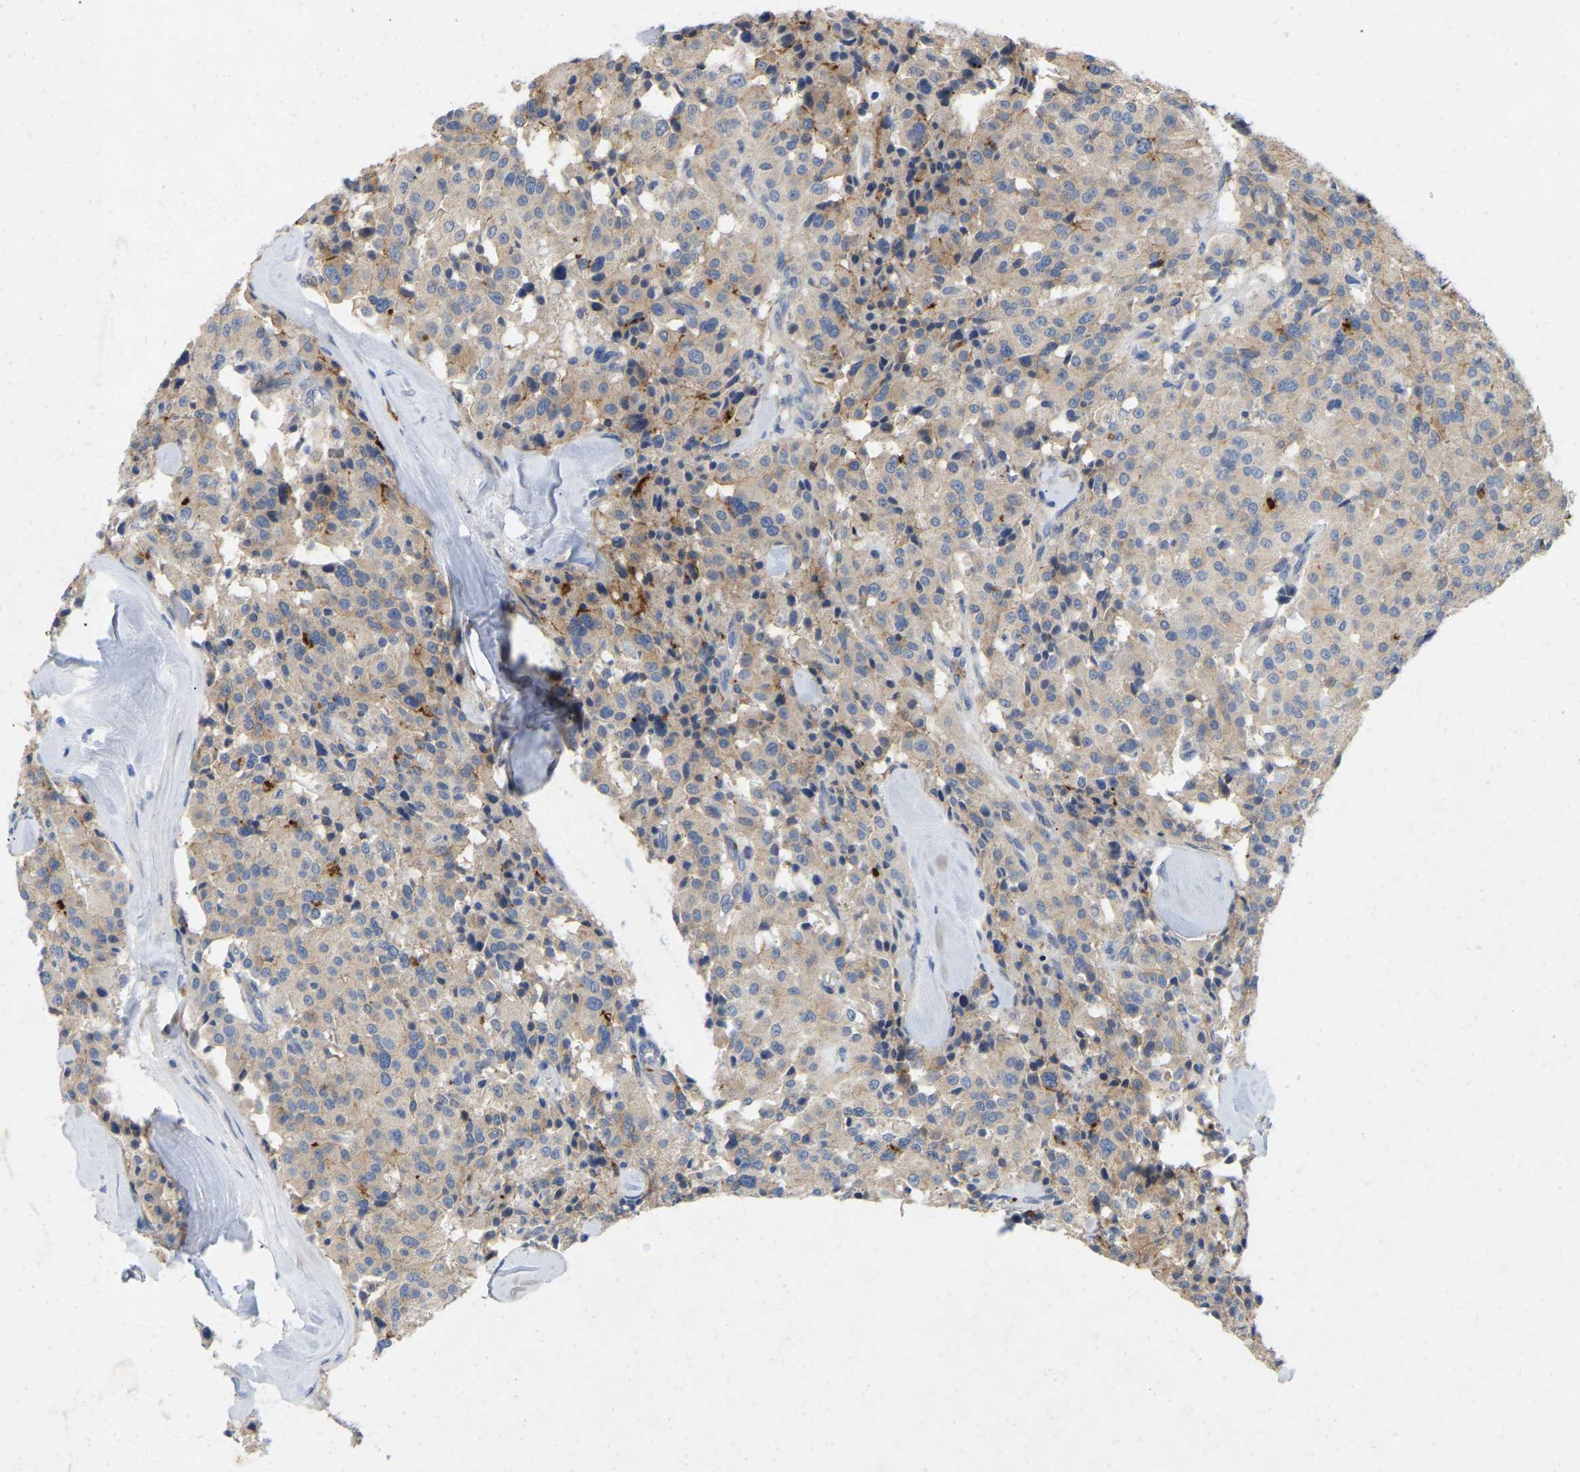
{"staining": {"intensity": "weak", "quantity": "25%-75%", "location": "cytoplasmic/membranous"}, "tissue": "carcinoid", "cell_type": "Tumor cells", "image_type": "cancer", "snomed": [{"axis": "morphology", "description": "Carcinoid, malignant, NOS"}, {"axis": "topography", "description": "Lung"}], "caption": "About 25%-75% of tumor cells in malignant carcinoid reveal weak cytoplasmic/membranous protein expression as visualized by brown immunohistochemical staining.", "gene": "RHEB", "patient": {"sex": "male", "age": 30}}